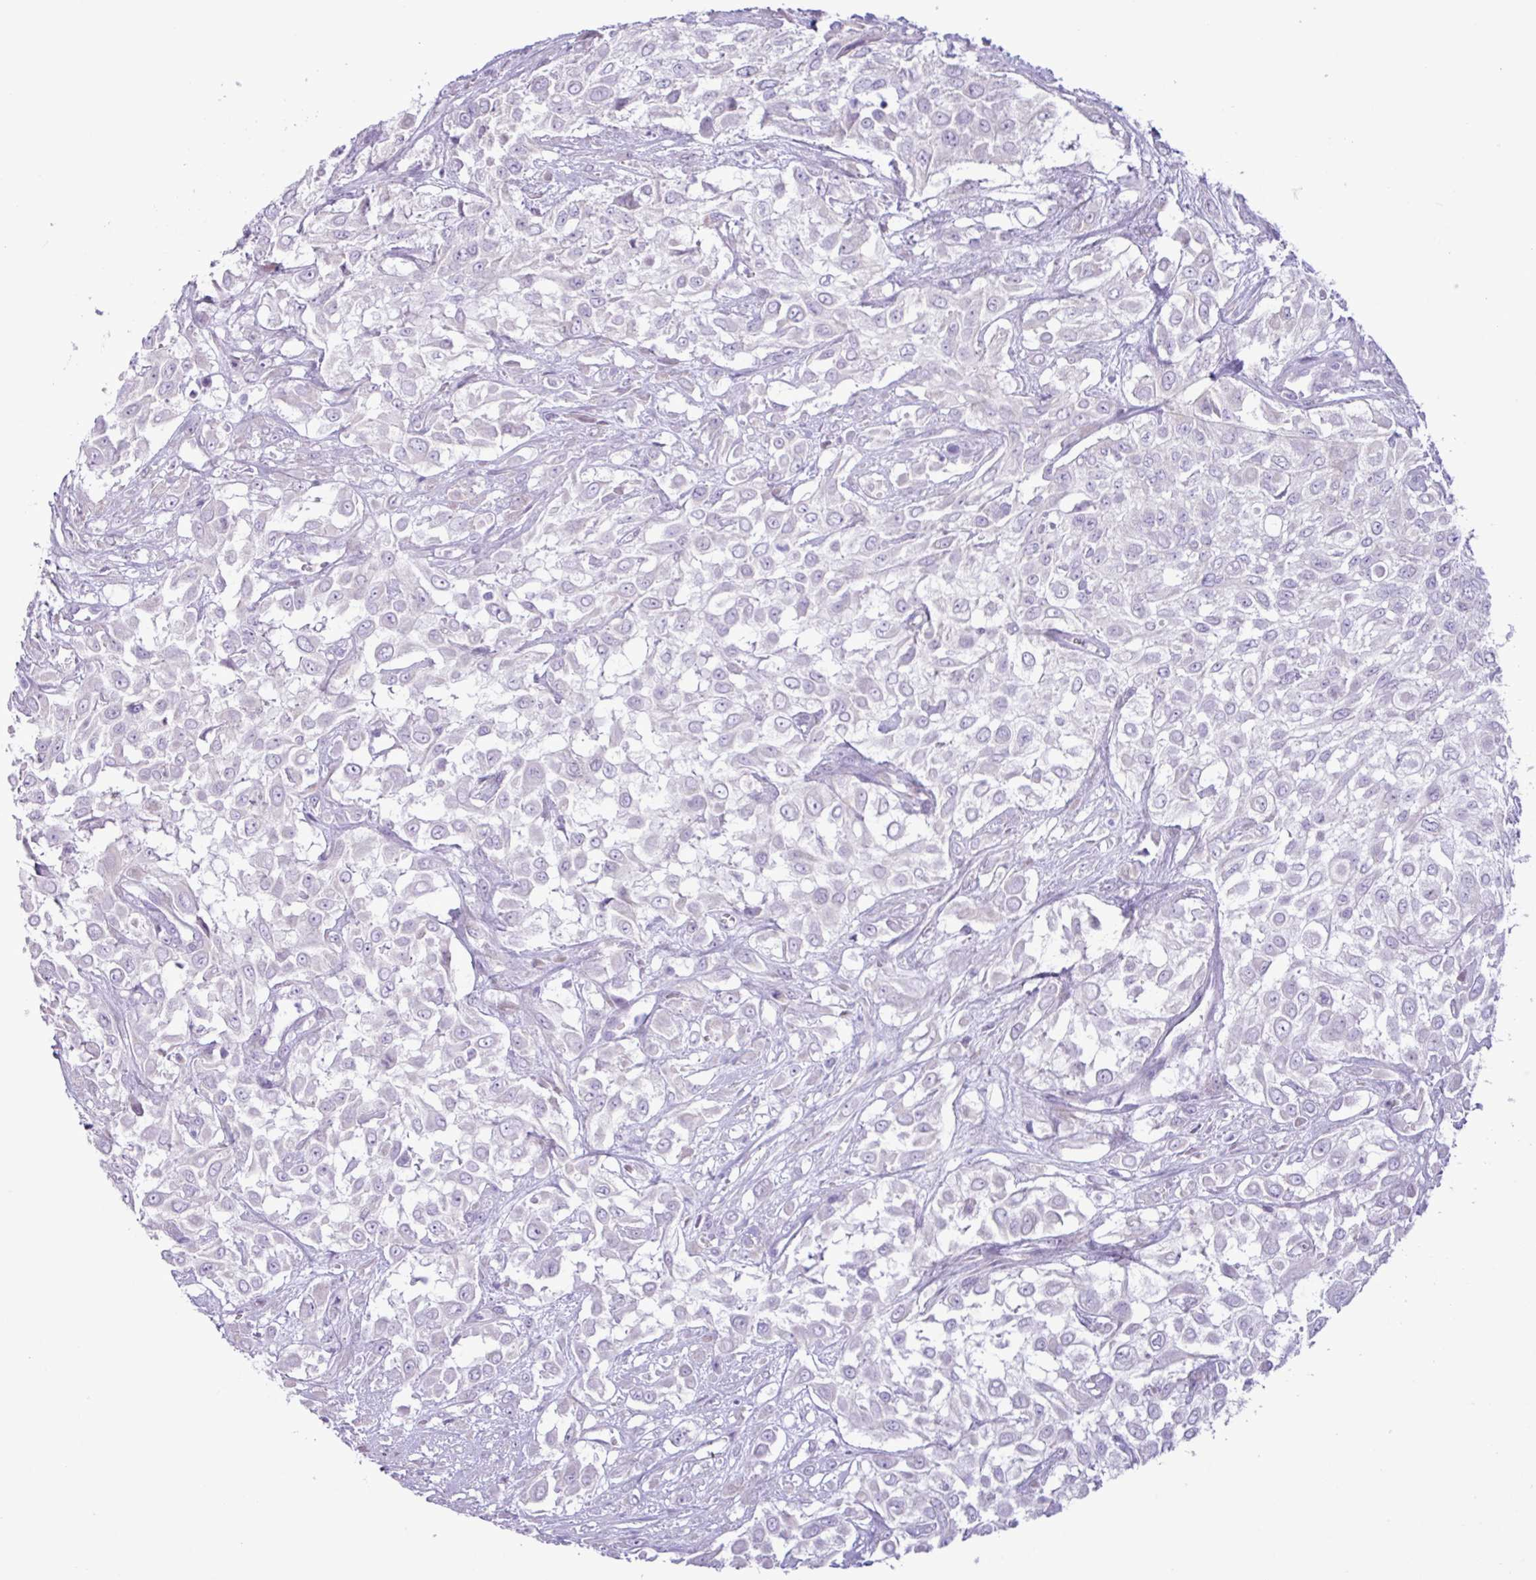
{"staining": {"intensity": "negative", "quantity": "none", "location": "none"}, "tissue": "urothelial cancer", "cell_type": "Tumor cells", "image_type": "cancer", "snomed": [{"axis": "morphology", "description": "Urothelial carcinoma, High grade"}, {"axis": "topography", "description": "Urinary bladder"}], "caption": "Immunohistochemistry (IHC) micrograph of human urothelial cancer stained for a protein (brown), which demonstrates no staining in tumor cells.", "gene": "SLC38A1", "patient": {"sex": "male", "age": 57}}